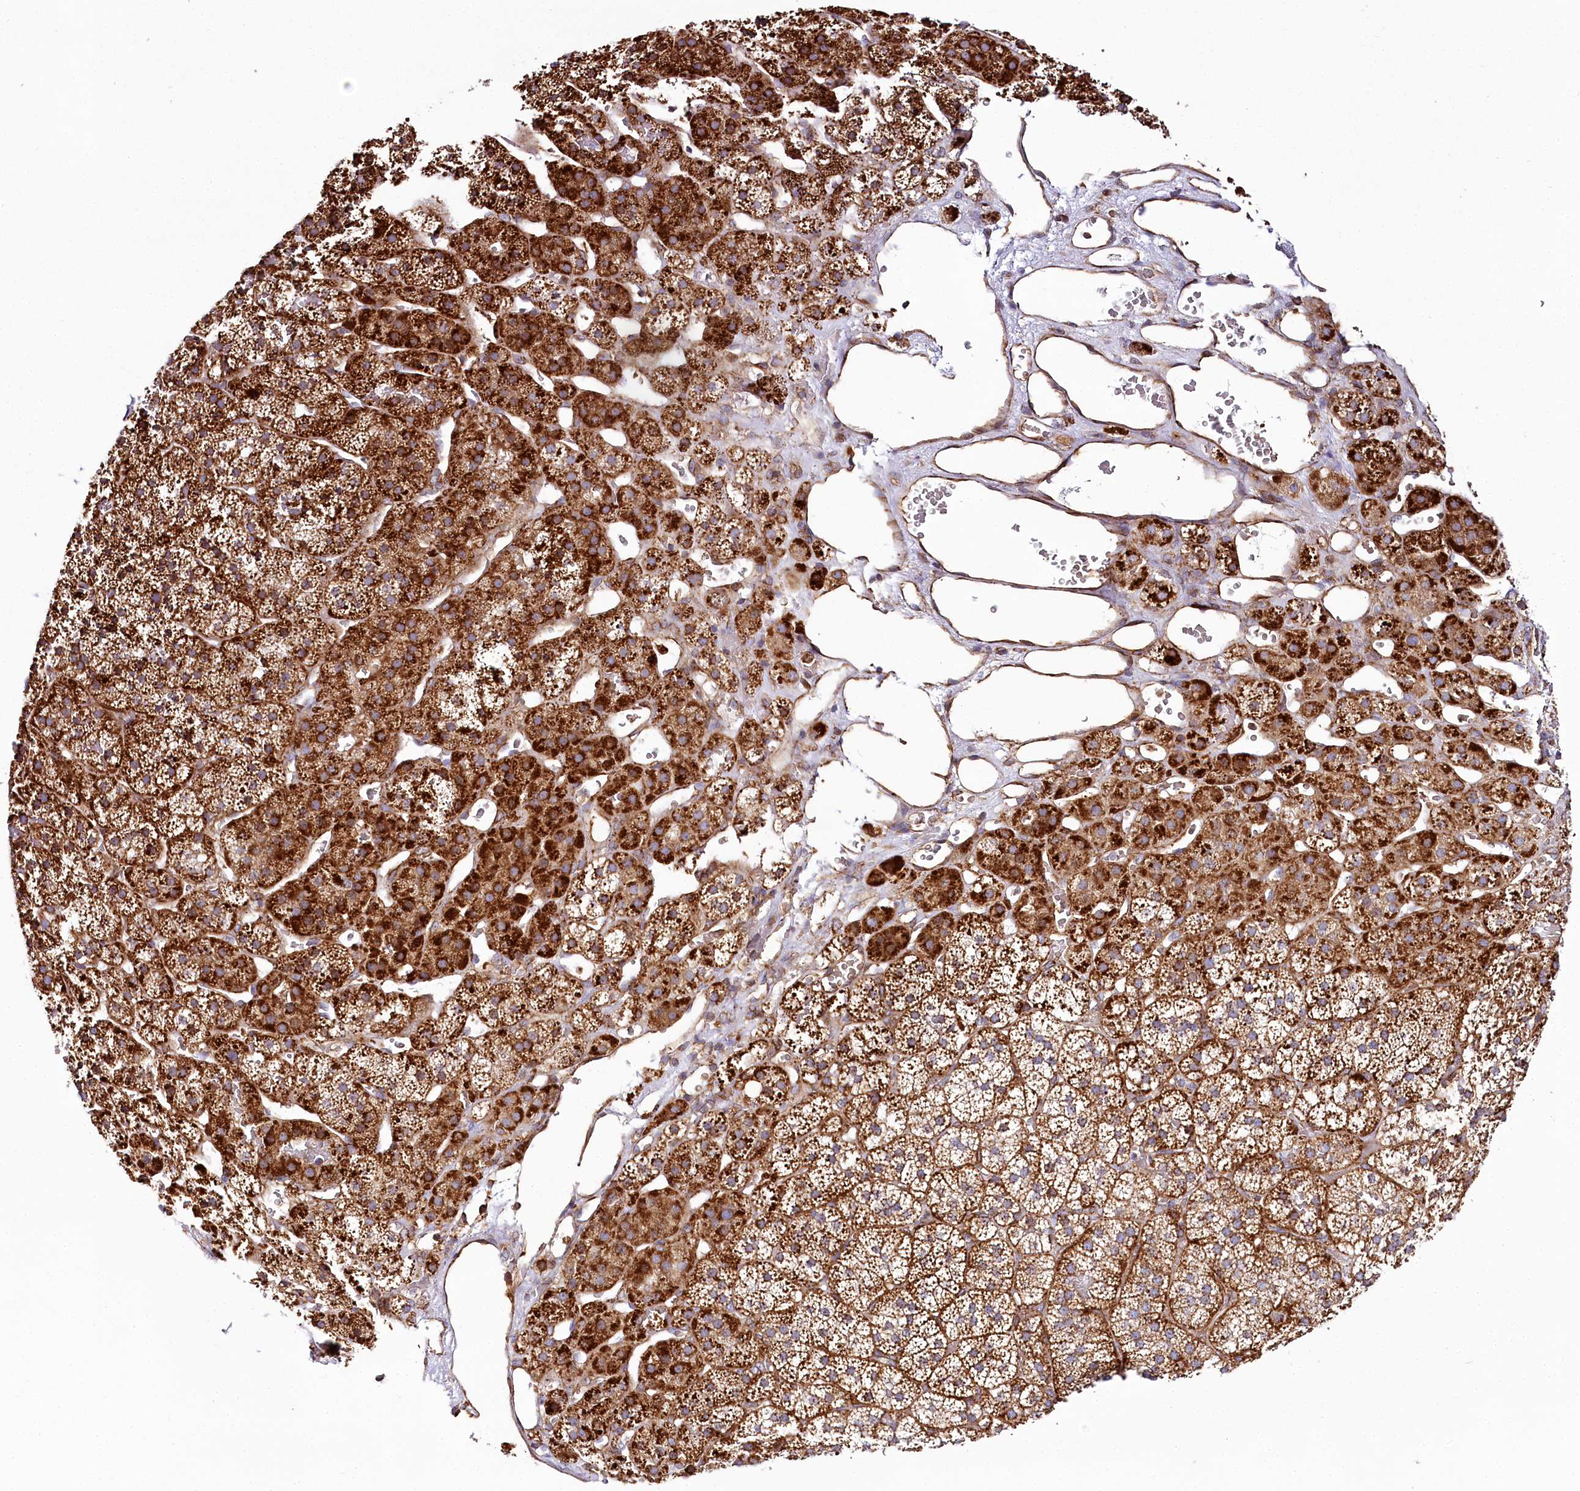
{"staining": {"intensity": "strong", "quantity": ">75%", "location": "cytoplasmic/membranous"}, "tissue": "adrenal gland", "cell_type": "Glandular cells", "image_type": "normal", "snomed": [{"axis": "morphology", "description": "Normal tissue, NOS"}, {"axis": "topography", "description": "Adrenal gland"}], "caption": "Protein staining by immunohistochemistry demonstrates strong cytoplasmic/membranous staining in about >75% of glandular cells in benign adrenal gland.", "gene": "THUMPD3", "patient": {"sex": "female", "age": 44}}